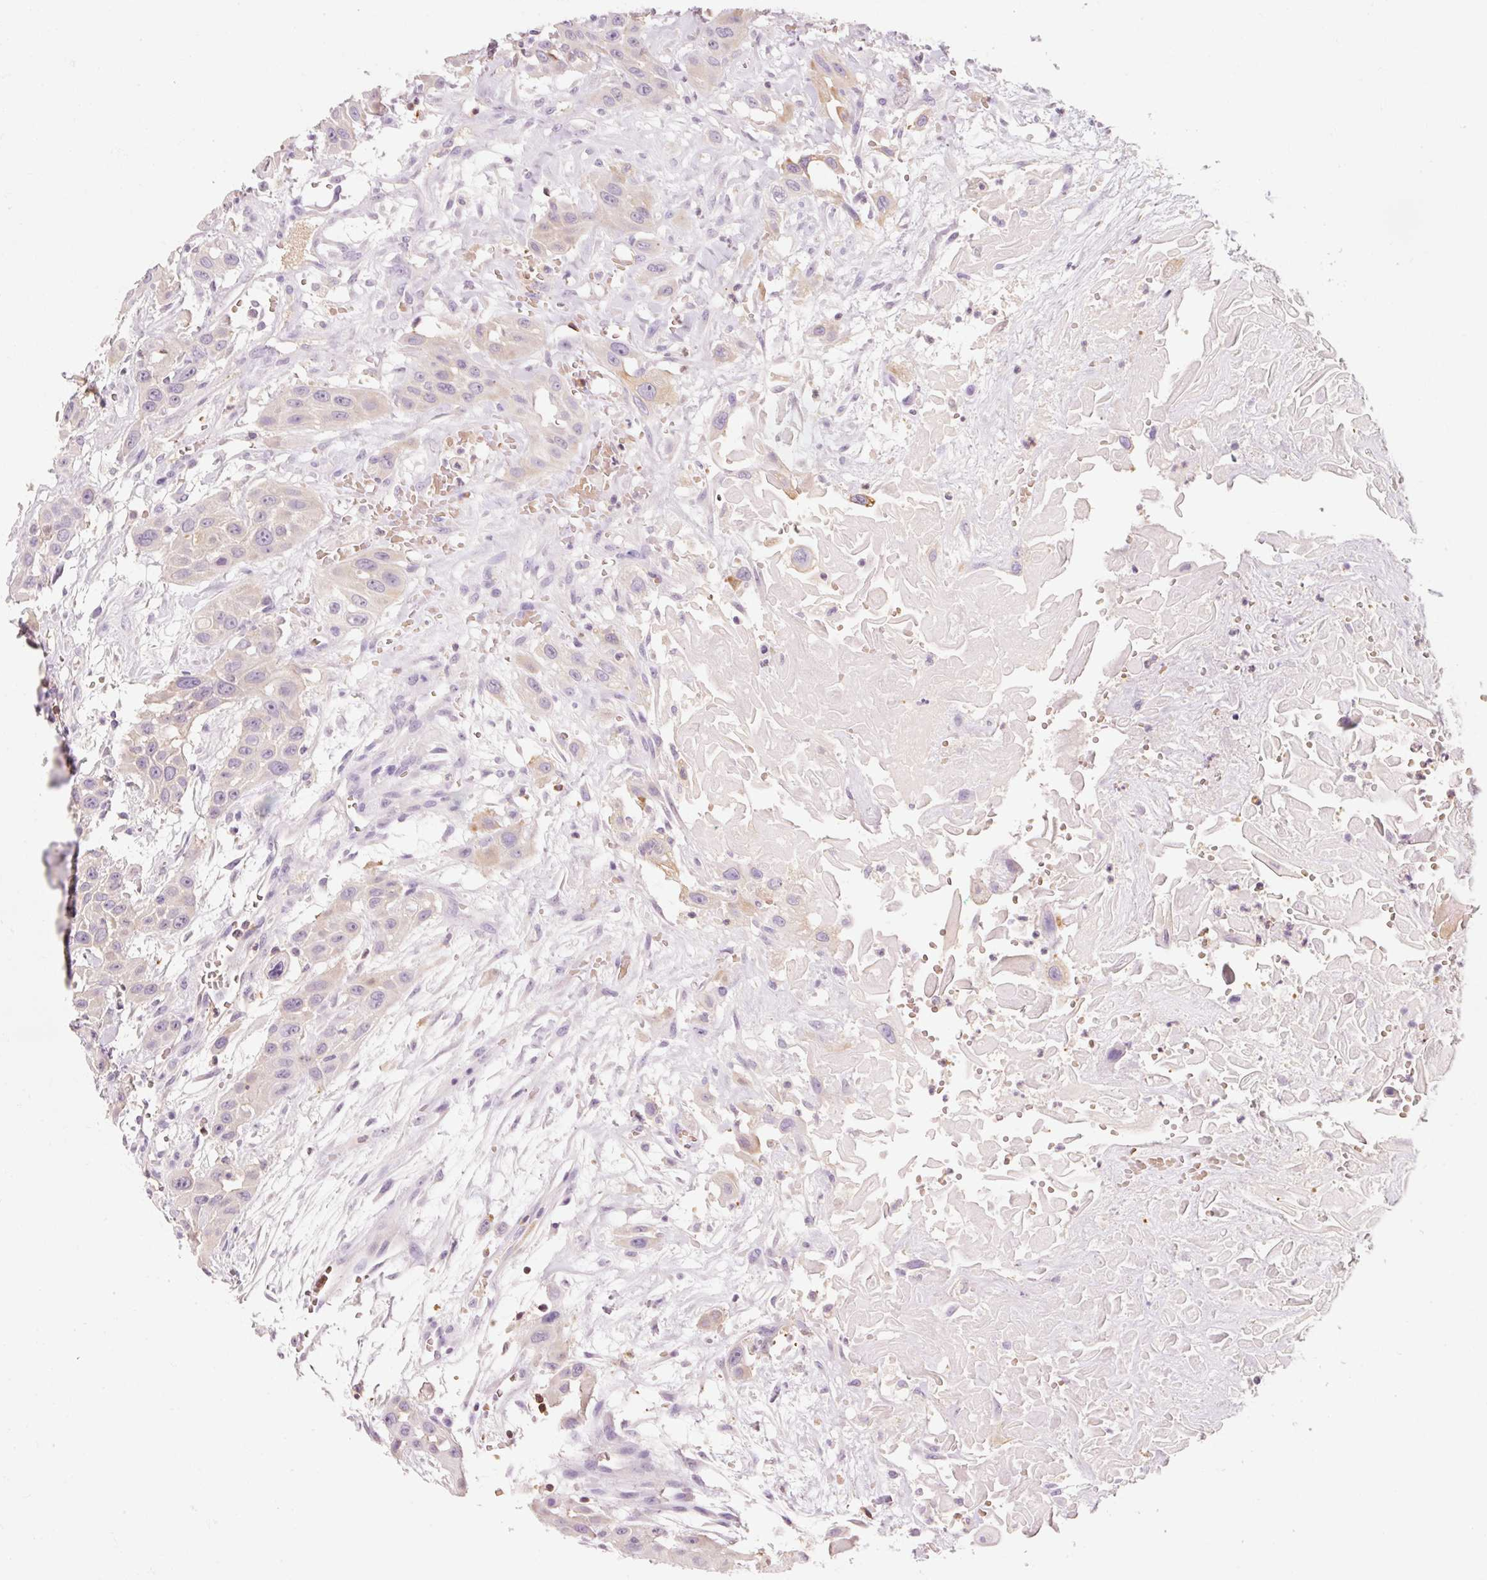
{"staining": {"intensity": "weak", "quantity": "25%-75%", "location": "cytoplasmic/membranous"}, "tissue": "head and neck cancer", "cell_type": "Tumor cells", "image_type": "cancer", "snomed": [{"axis": "morphology", "description": "Squamous cell carcinoma, NOS"}, {"axis": "topography", "description": "Head-Neck"}], "caption": "Immunohistochemistry (IHC) (DAB (3,3'-diaminobenzidine)) staining of human head and neck squamous cell carcinoma exhibits weak cytoplasmic/membranous protein expression in approximately 25%-75% of tumor cells. (DAB = brown stain, brightfield microscopy at high magnification).", "gene": "OR8K1", "patient": {"sex": "male", "age": 81}}